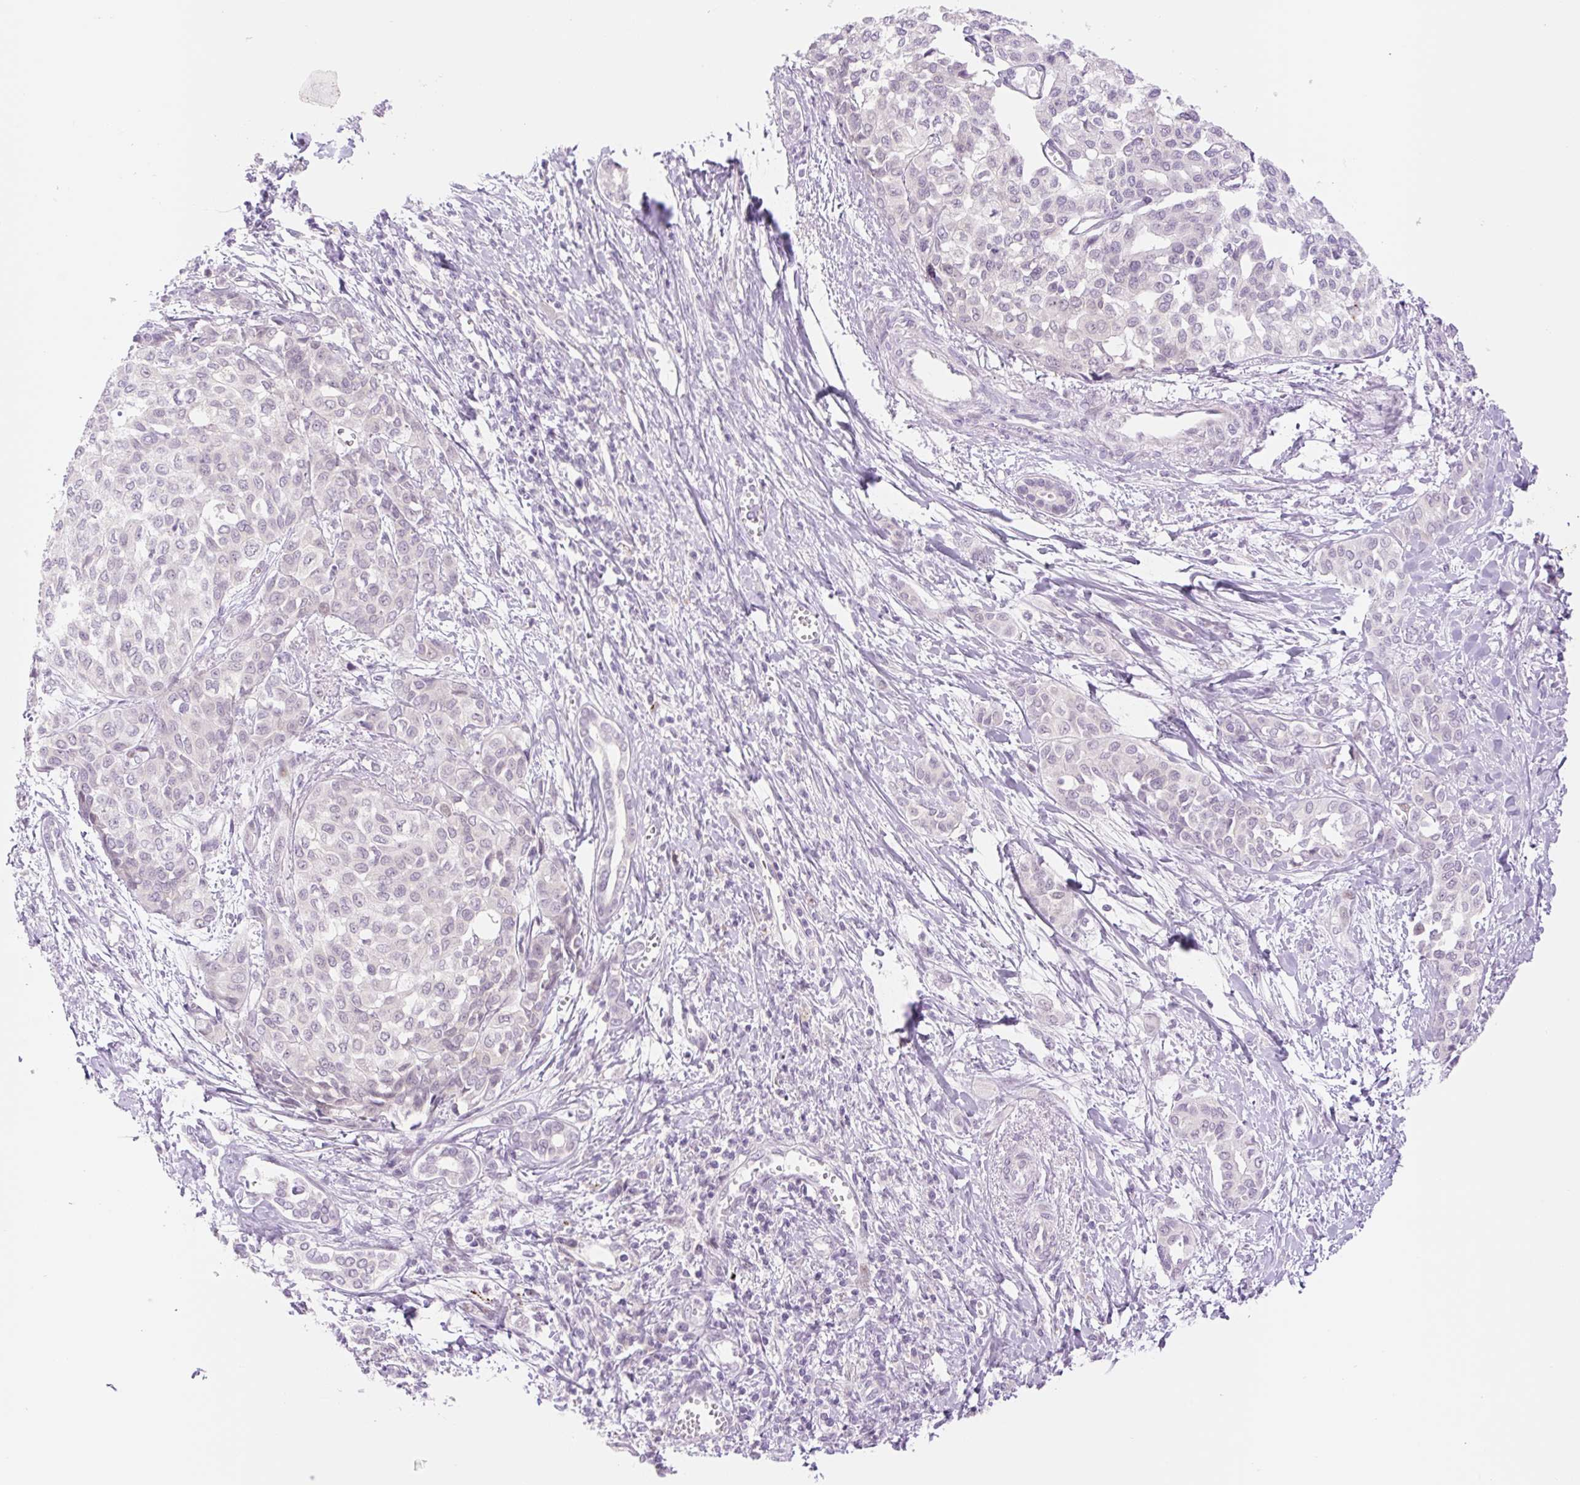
{"staining": {"intensity": "weak", "quantity": "<25%", "location": "nuclear"}, "tissue": "liver cancer", "cell_type": "Tumor cells", "image_type": "cancer", "snomed": [{"axis": "morphology", "description": "Cholangiocarcinoma"}, {"axis": "topography", "description": "Liver"}], "caption": "Tumor cells are negative for brown protein staining in cholangiocarcinoma (liver).", "gene": "SPRYD4", "patient": {"sex": "female", "age": 77}}